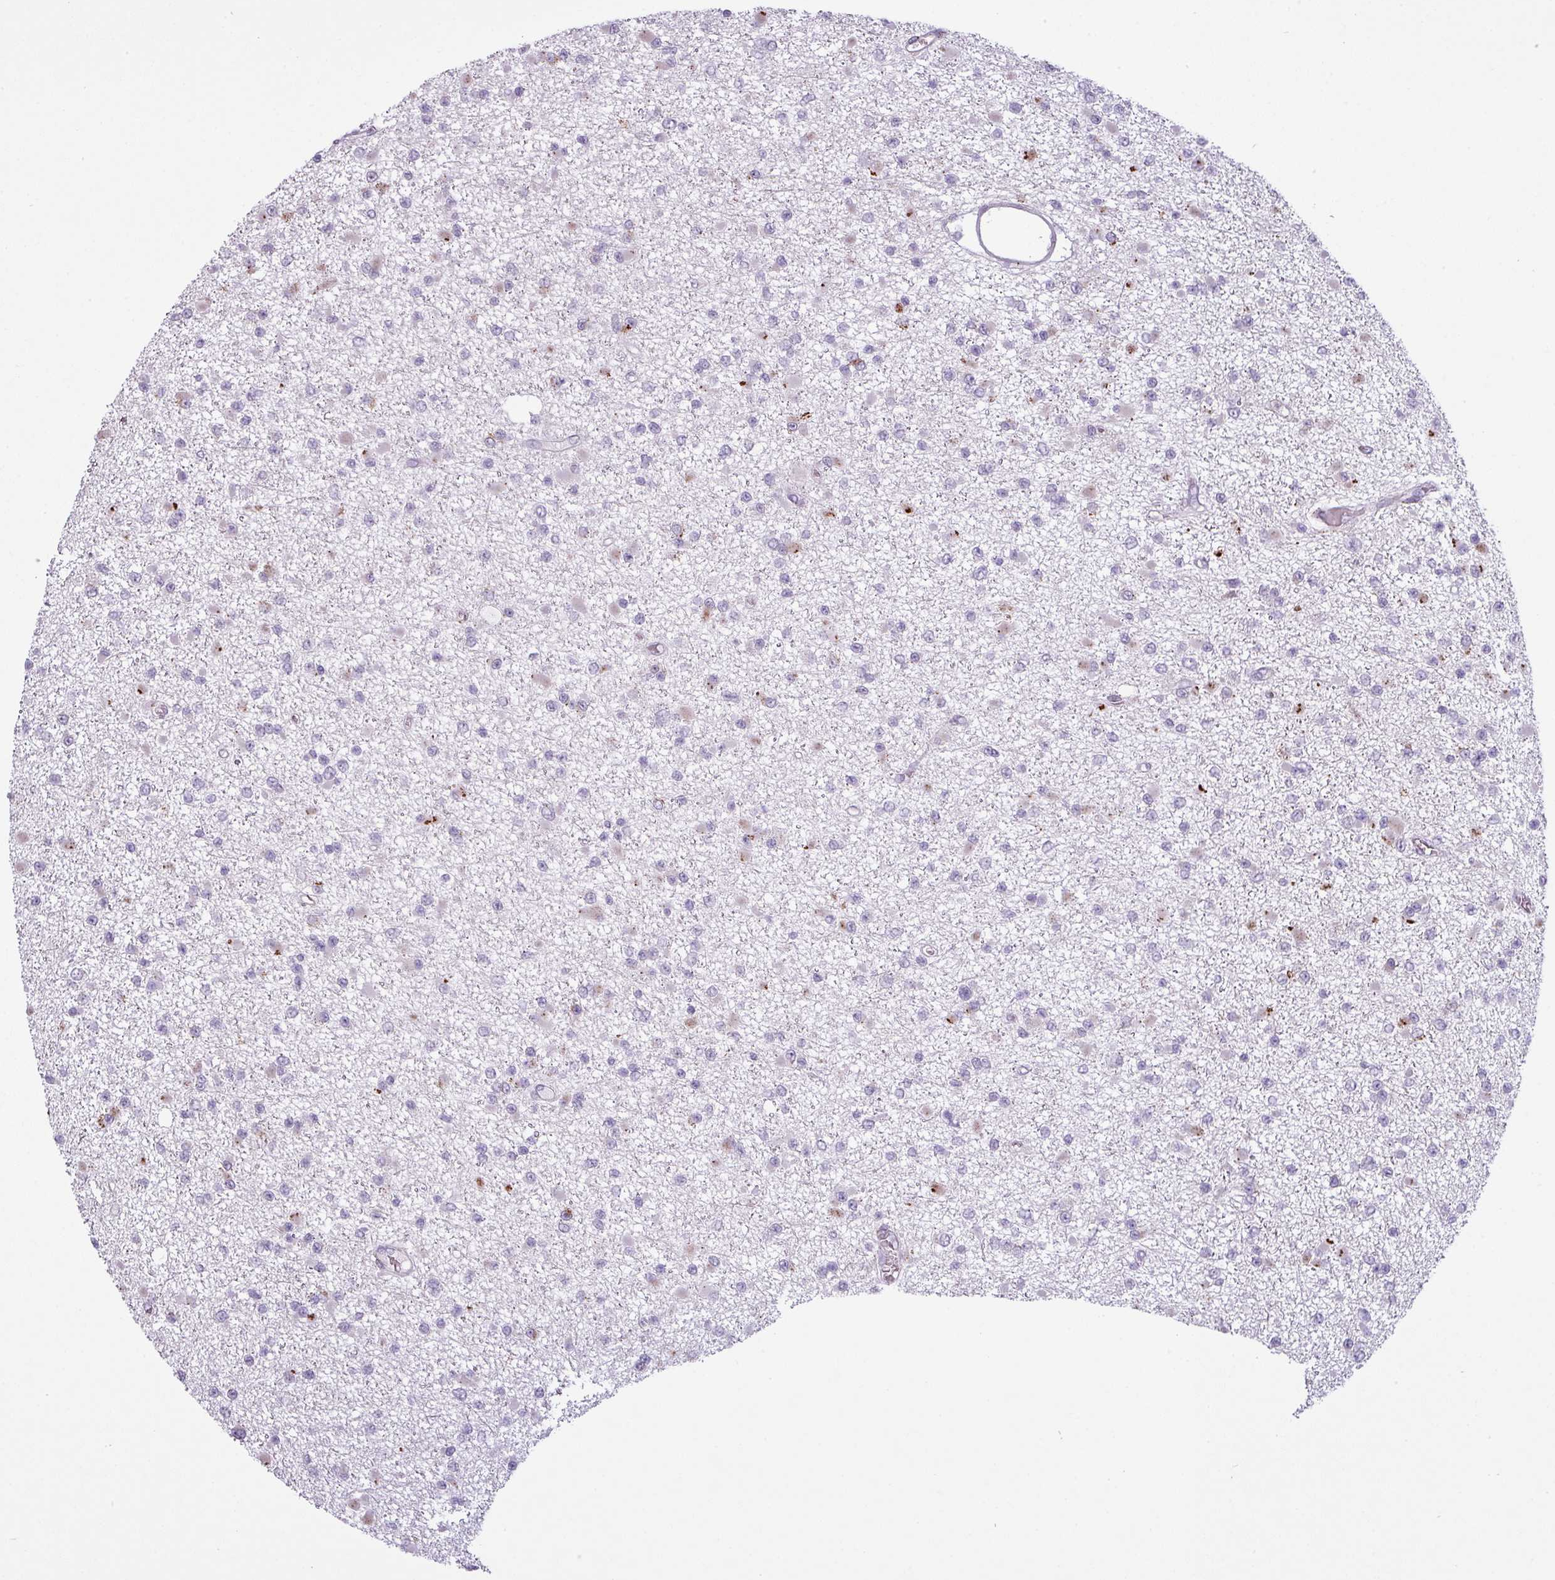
{"staining": {"intensity": "negative", "quantity": "none", "location": "none"}, "tissue": "glioma", "cell_type": "Tumor cells", "image_type": "cancer", "snomed": [{"axis": "morphology", "description": "Glioma, malignant, Low grade"}, {"axis": "topography", "description": "Brain"}], "caption": "Malignant glioma (low-grade) stained for a protein using immunohistochemistry displays no positivity tumor cells.", "gene": "MAP7D2", "patient": {"sex": "female", "age": 22}}